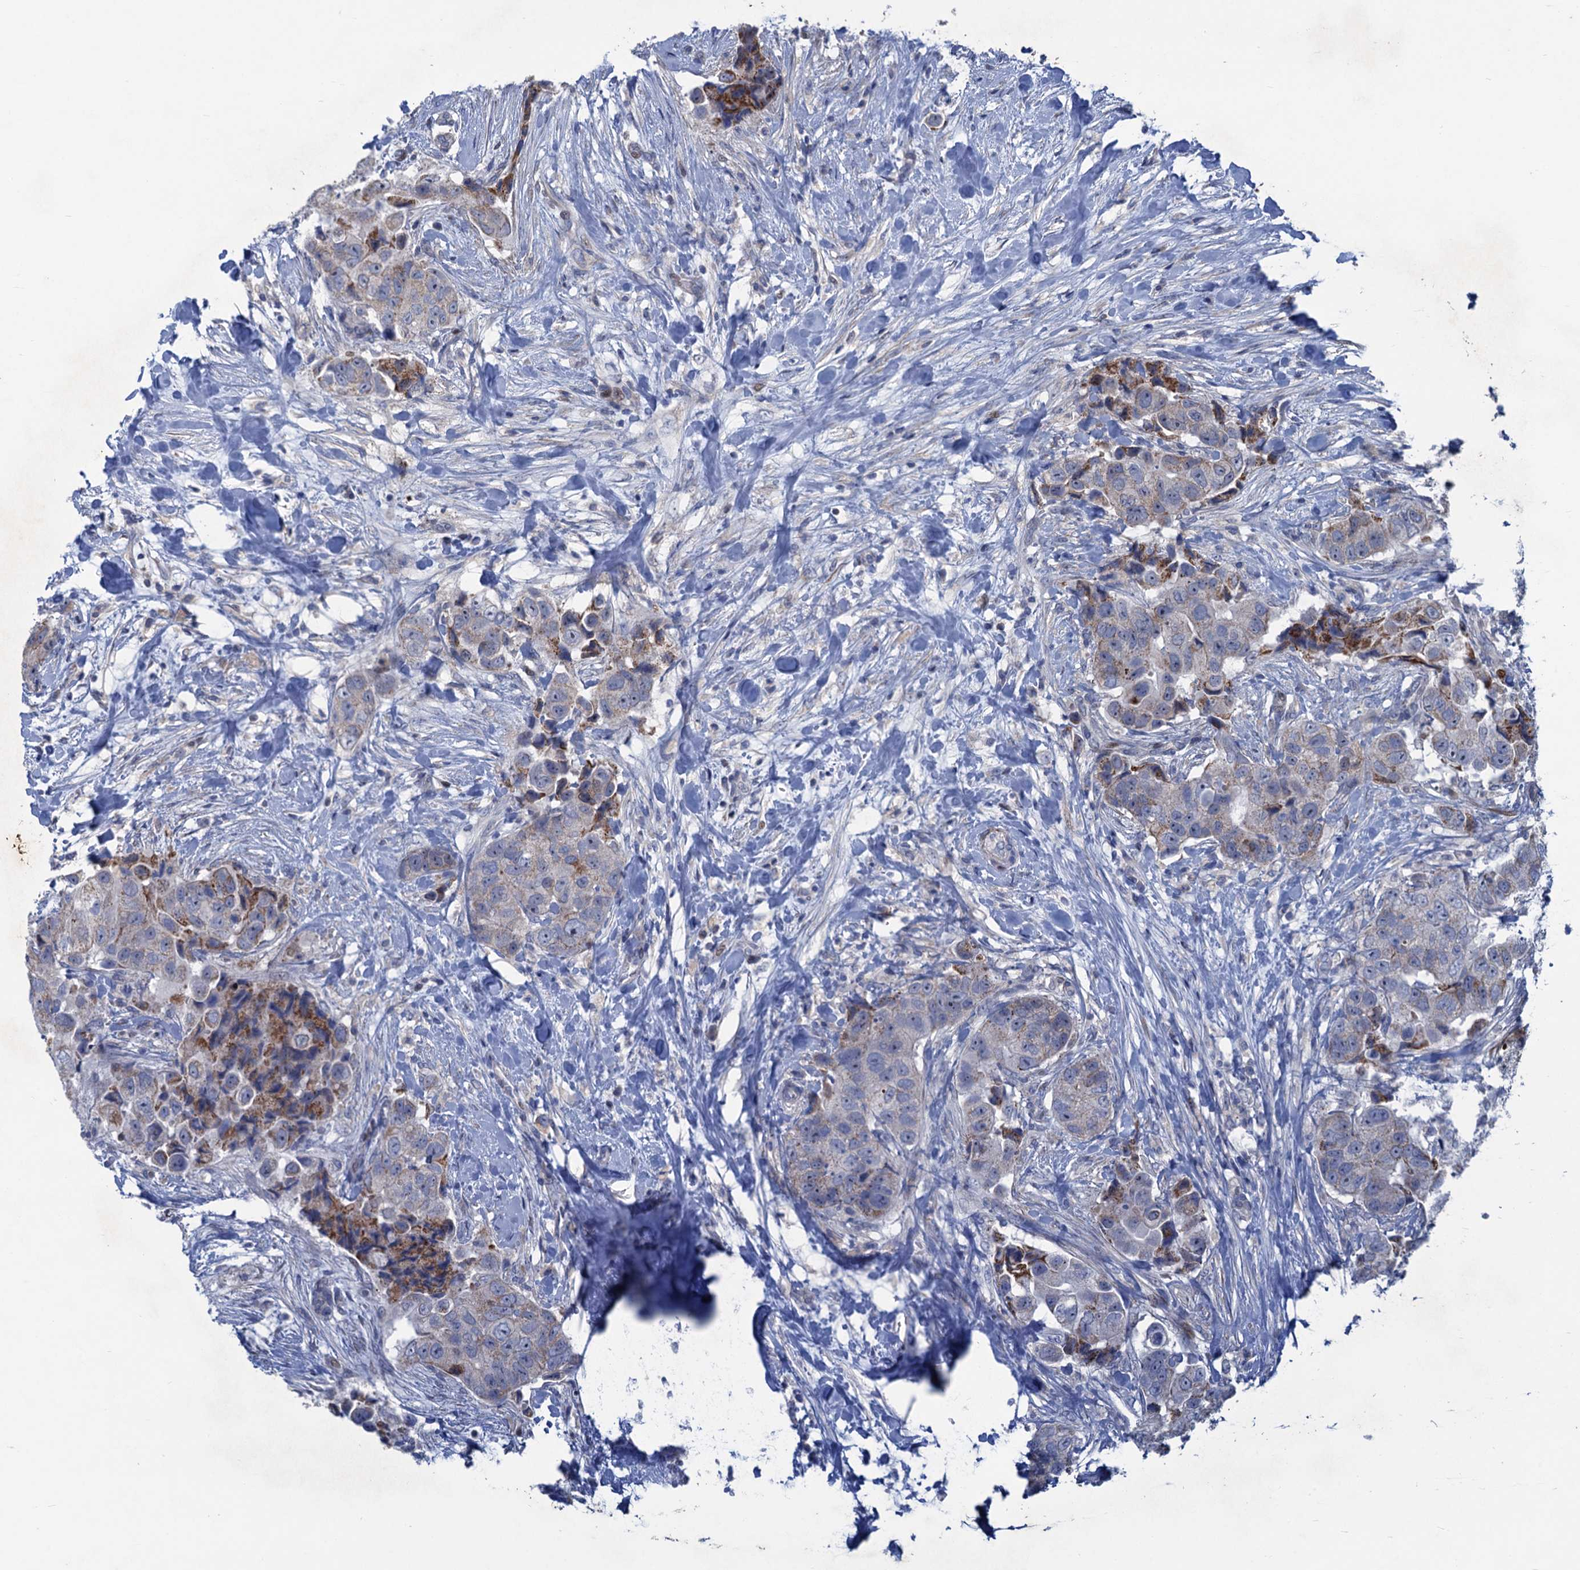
{"staining": {"intensity": "moderate", "quantity": "<25%", "location": "cytoplasmic/membranous"}, "tissue": "breast cancer", "cell_type": "Tumor cells", "image_type": "cancer", "snomed": [{"axis": "morphology", "description": "Normal tissue, NOS"}, {"axis": "morphology", "description": "Duct carcinoma"}, {"axis": "topography", "description": "Breast"}], "caption": "This is a photomicrograph of immunohistochemistry (IHC) staining of invasive ductal carcinoma (breast), which shows moderate positivity in the cytoplasmic/membranous of tumor cells.", "gene": "ESYT3", "patient": {"sex": "female", "age": 62}}